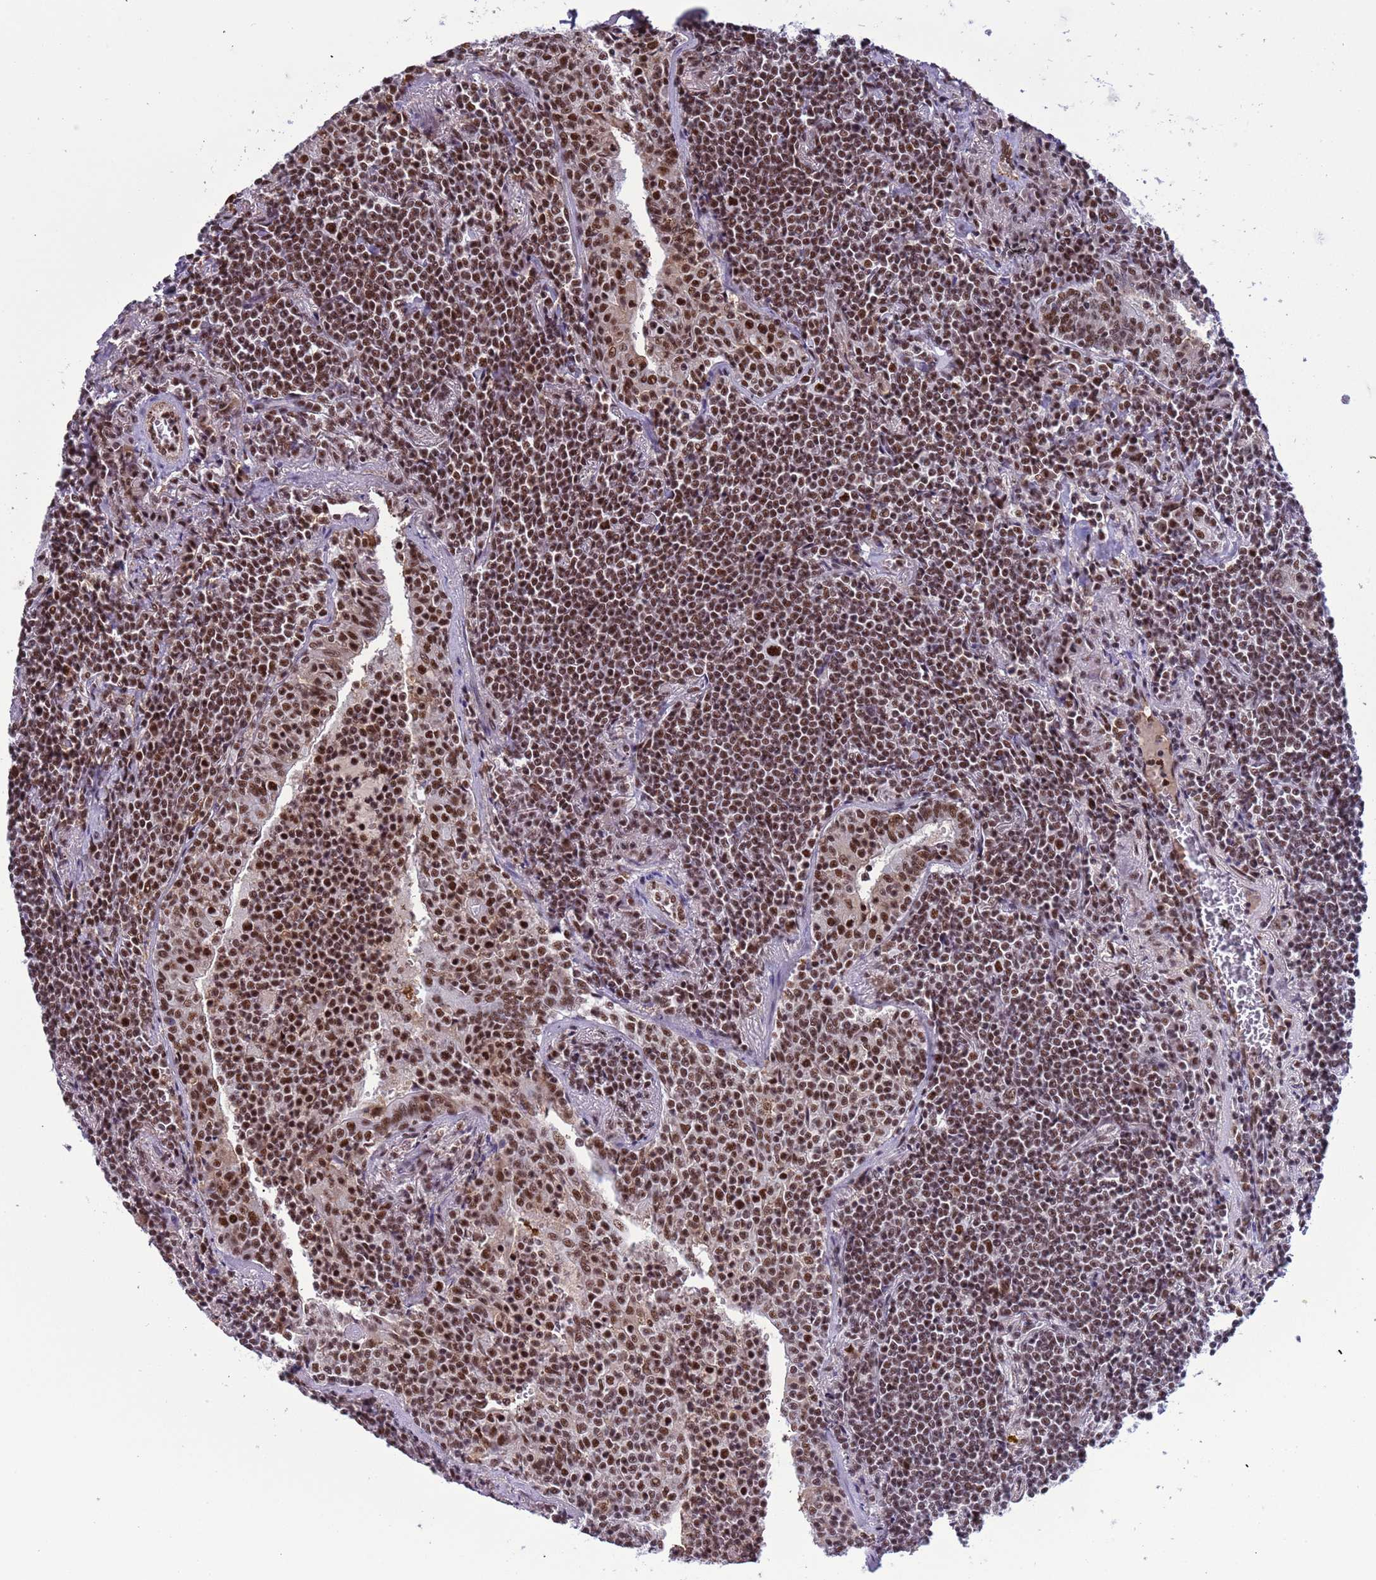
{"staining": {"intensity": "strong", "quantity": ">75%", "location": "nuclear"}, "tissue": "lymphoma", "cell_type": "Tumor cells", "image_type": "cancer", "snomed": [{"axis": "morphology", "description": "Malignant lymphoma, non-Hodgkin's type, Low grade"}, {"axis": "topography", "description": "Lung"}], "caption": "Malignant lymphoma, non-Hodgkin's type (low-grade) stained with immunohistochemistry demonstrates strong nuclear positivity in about >75% of tumor cells.", "gene": "SRRT", "patient": {"sex": "female", "age": 71}}